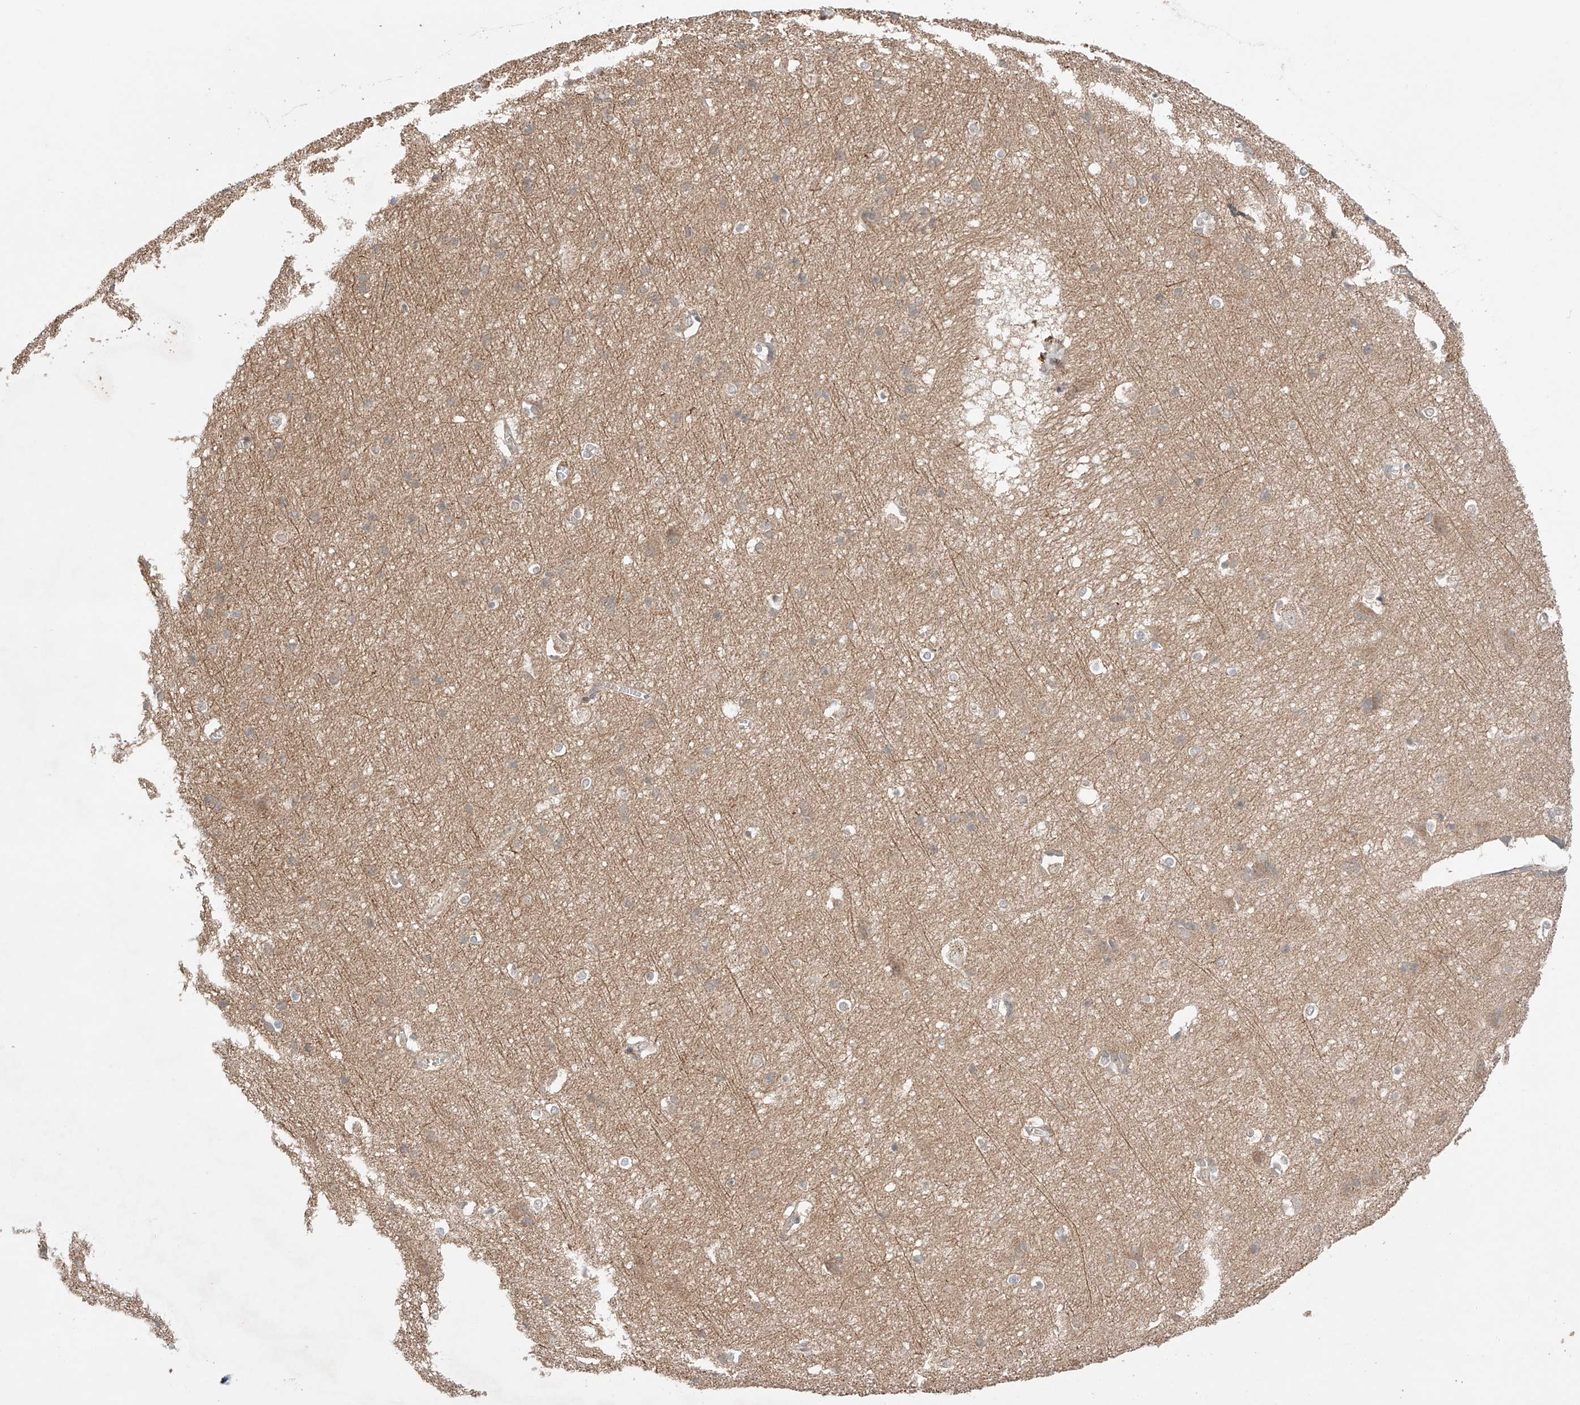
{"staining": {"intensity": "weak", "quantity": "<25%", "location": "cytoplasmic/membranous"}, "tissue": "cerebral cortex", "cell_type": "Endothelial cells", "image_type": "normal", "snomed": [{"axis": "morphology", "description": "Normal tissue, NOS"}, {"axis": "topography", "description": "Cerebral cortex"}], "caption": "High power microscopy image of an IHC micrograph of benign cerebral cortex, revealing no significant staining in endothelial cells. (DAB (3,3'-diaminobenzidine) IHC with hematoxylin counter stain).", "gene": "IGSF22", "patient": {"sex": "male", "age": 54}}